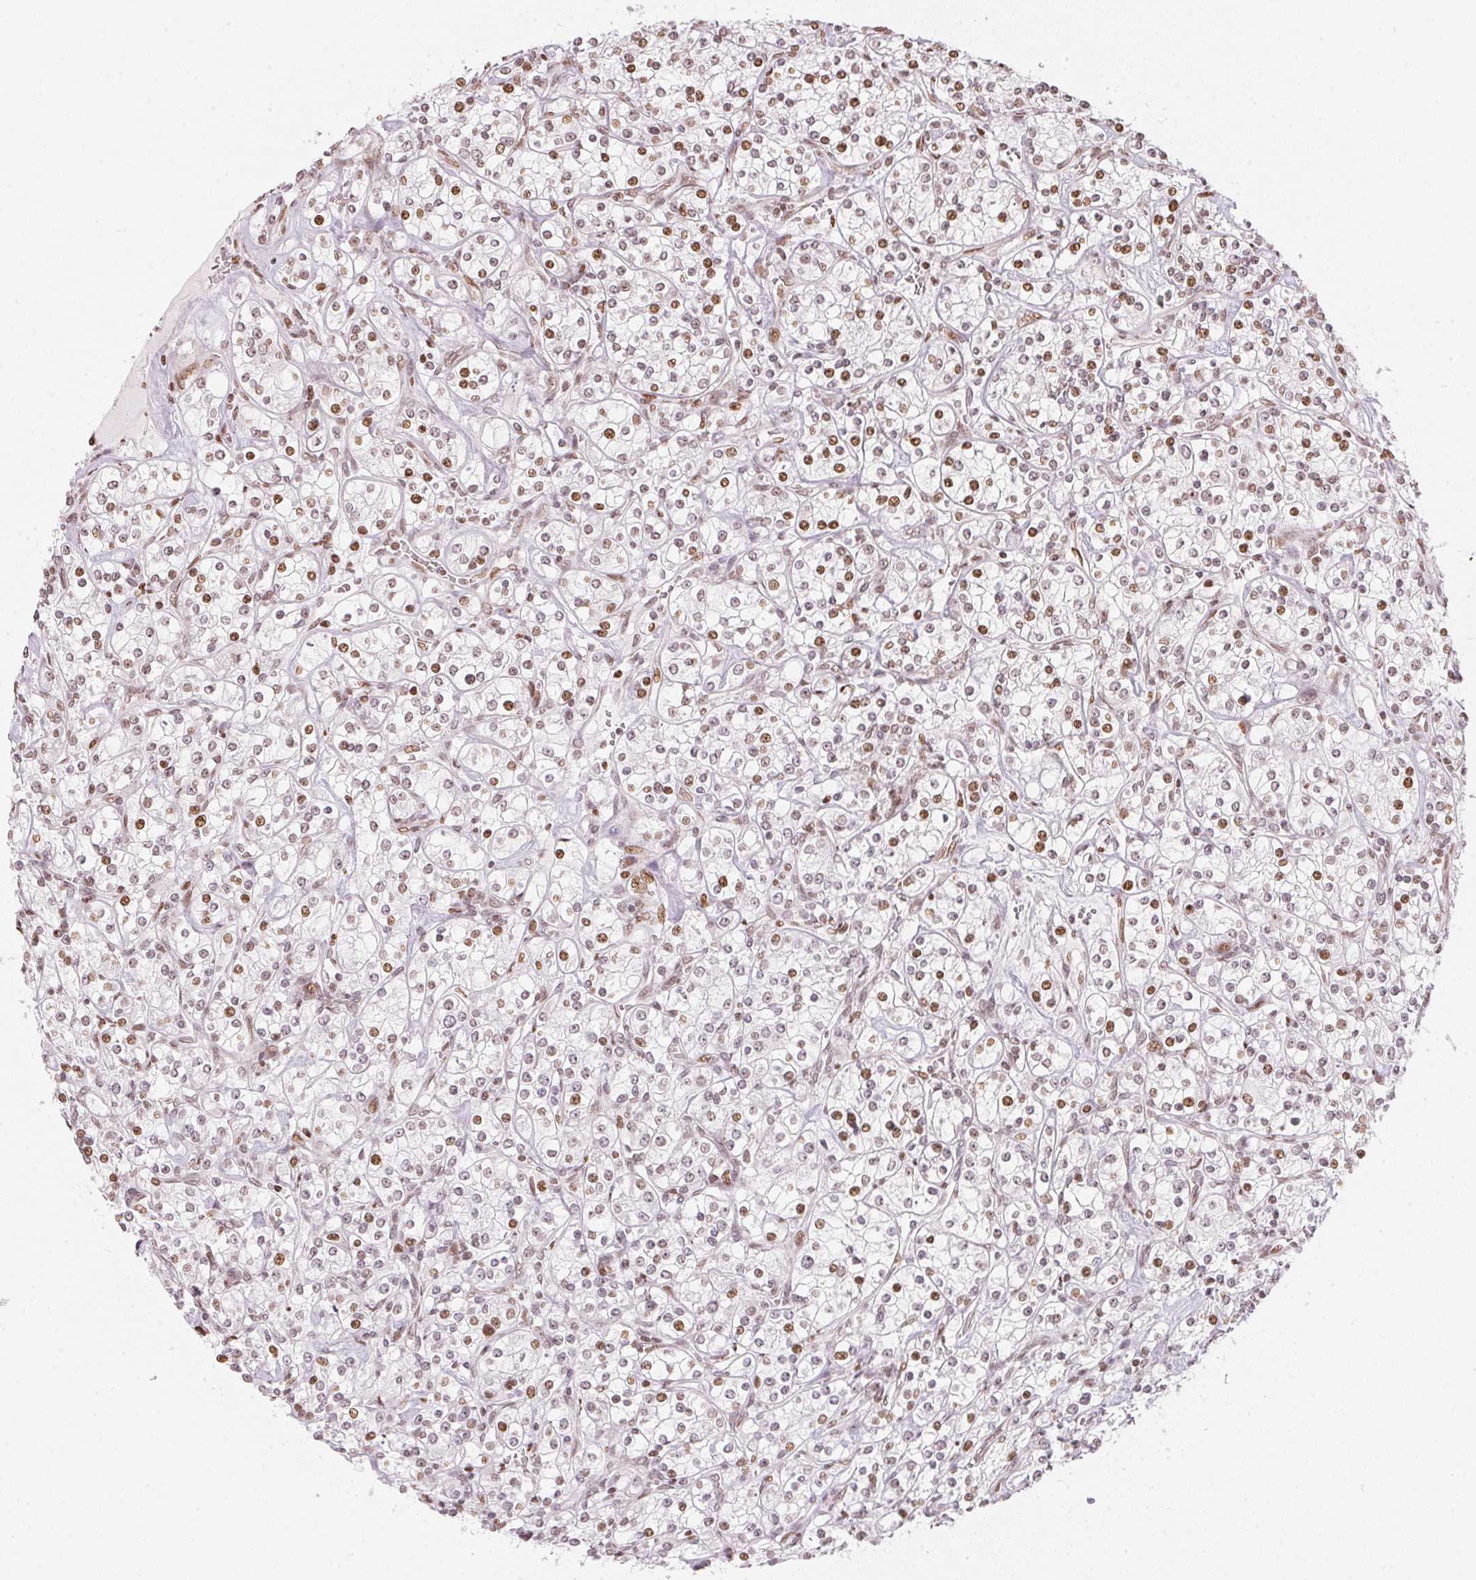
{"staining": {"intensity": "weak", "quantity": "25%-75%", "location": "nuclear"}, "tissue": "renal cancer", "cell_type": "Tumor cells", "image_type": "cancer", "snomed": [{"axis": "morphology", "description": "Adenocarcinoma, NOS"}, {"axis": "topography", "description": "Kidney"}], "caption": "The photomicrograph demonstrates a brown stain indicating the presence of a protein in the nuclear of tumor cells in renal cancer. The staining is performed using DAB (3,3'-diaminobenzidine) brown chromogen to label protein expression. The nuclei are counter-stained blue using hematoxylin.", "gene": "KAT6A", "patient": {"sex": "male", "age": 77}}